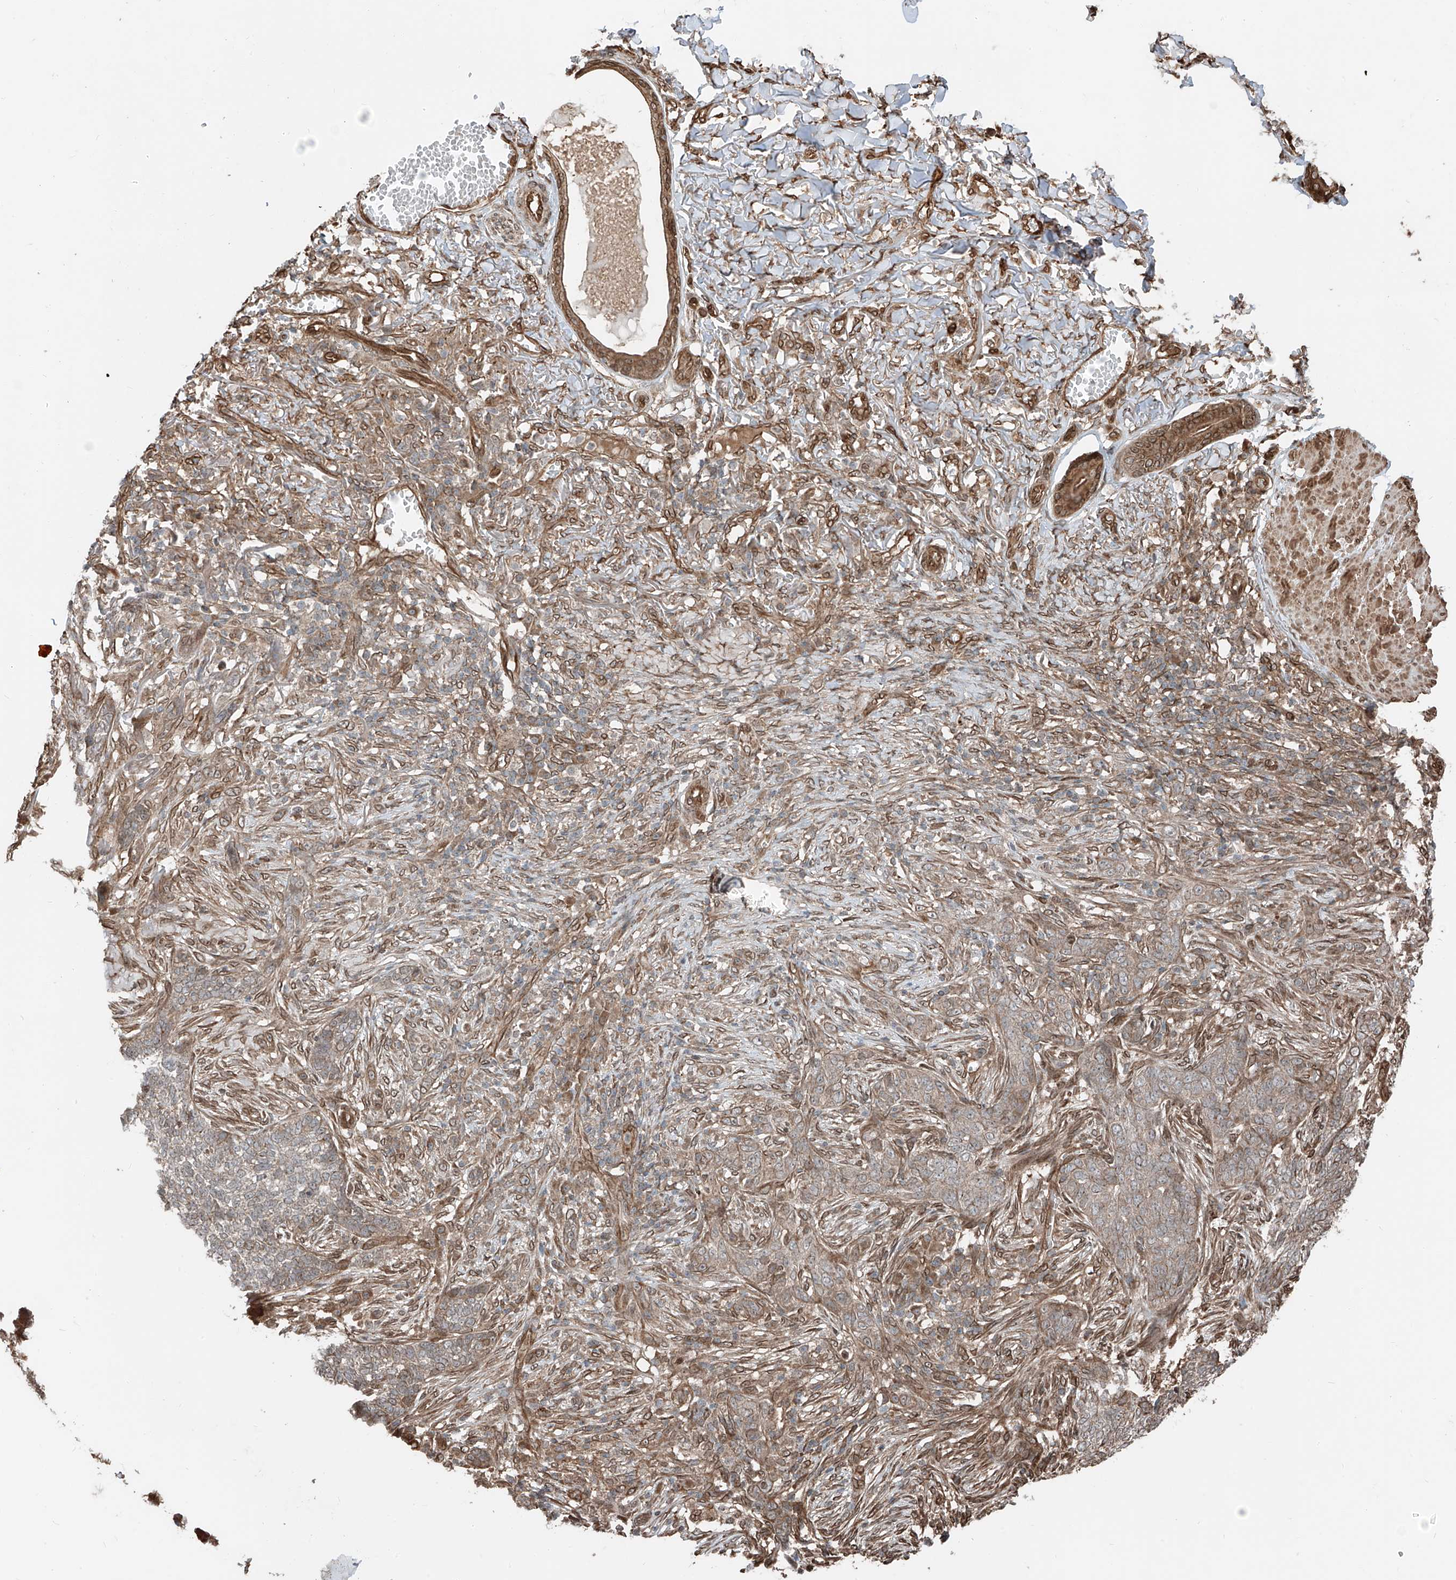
{"staining": {"intensity": "moderate", "quantity": ">75%", "location": "cytoplasmic/membranous"}, "tissue": "skin cancer", "cell_type": "Tumor cells", "image_type": "cancer", "snomed": [{"axis": "morphology", "description": "Basal cell carcinoma"}, {"axis": "topography", "description": "Skin"}], "caption": "This is an image of IHC staining of skin basal cell carcinoma, which shows moderate staining in the cytoplasmic/membranous of tumor cells.", "gene": "CEP162", "patient": {"sex": "male", "age": 85}}